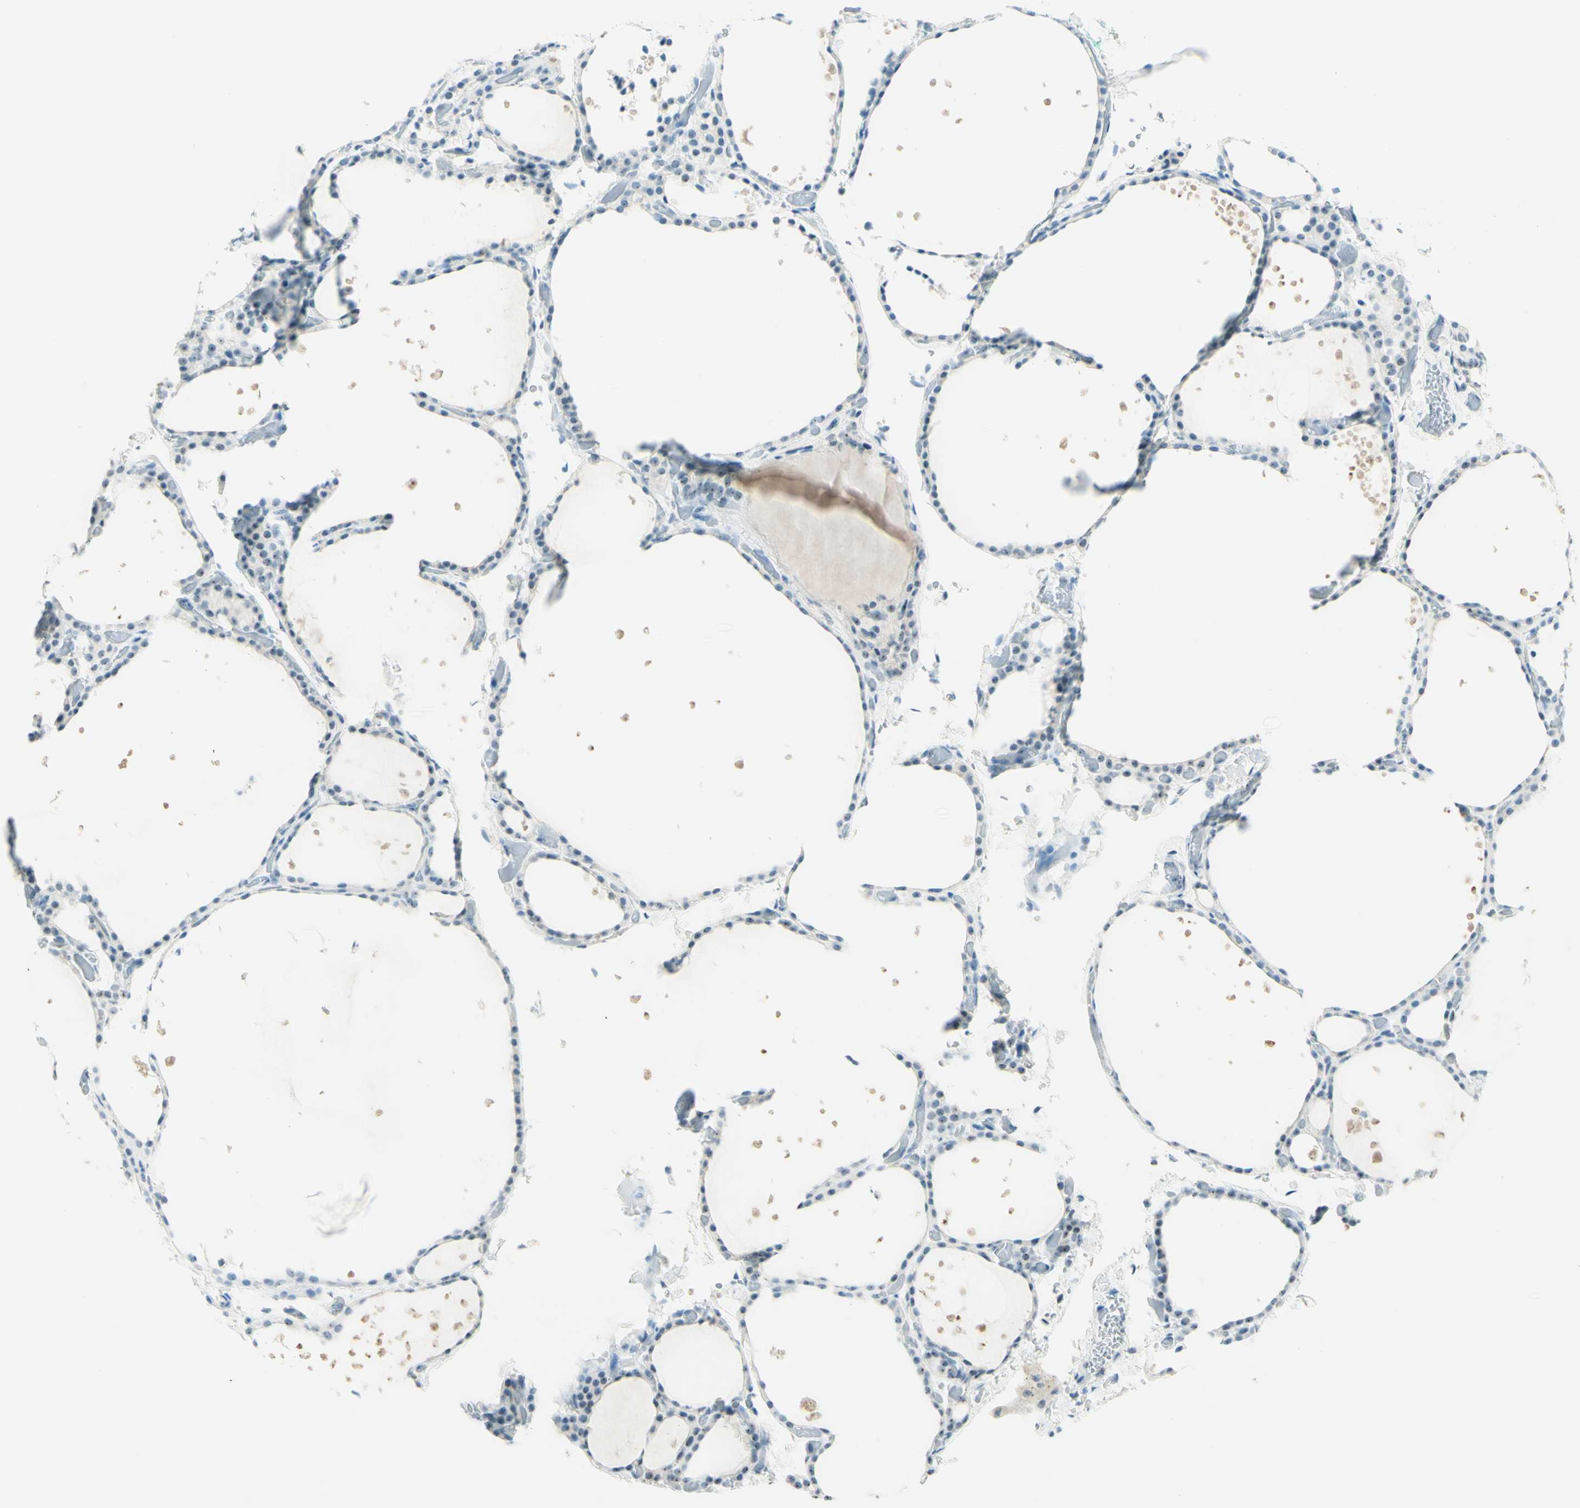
{"staining": {"intensity": "weak", "quantity": "<25%", "location": "nuclear"}, "tissue": "thyroid gland", "cell_type": "Glandular cells", "image_type": "normal", "snomed": [{"axis": "morphology", "description": "Normal tissue, NOS"}, {"axis": "topography", "description": "Thyroid gland"}], "caption": "Normal thyroid gland was stained to show a protein in brown. There is no significant expression in glandular cells. Brightfield microscopy of IHC stained with DAB (3,3'-diaminobenzidine) (brown) and hematoxylin (blue), captured at high magnification.", "gene": "FMR1NB", "patient": {"sex": "female", "age": 44}}